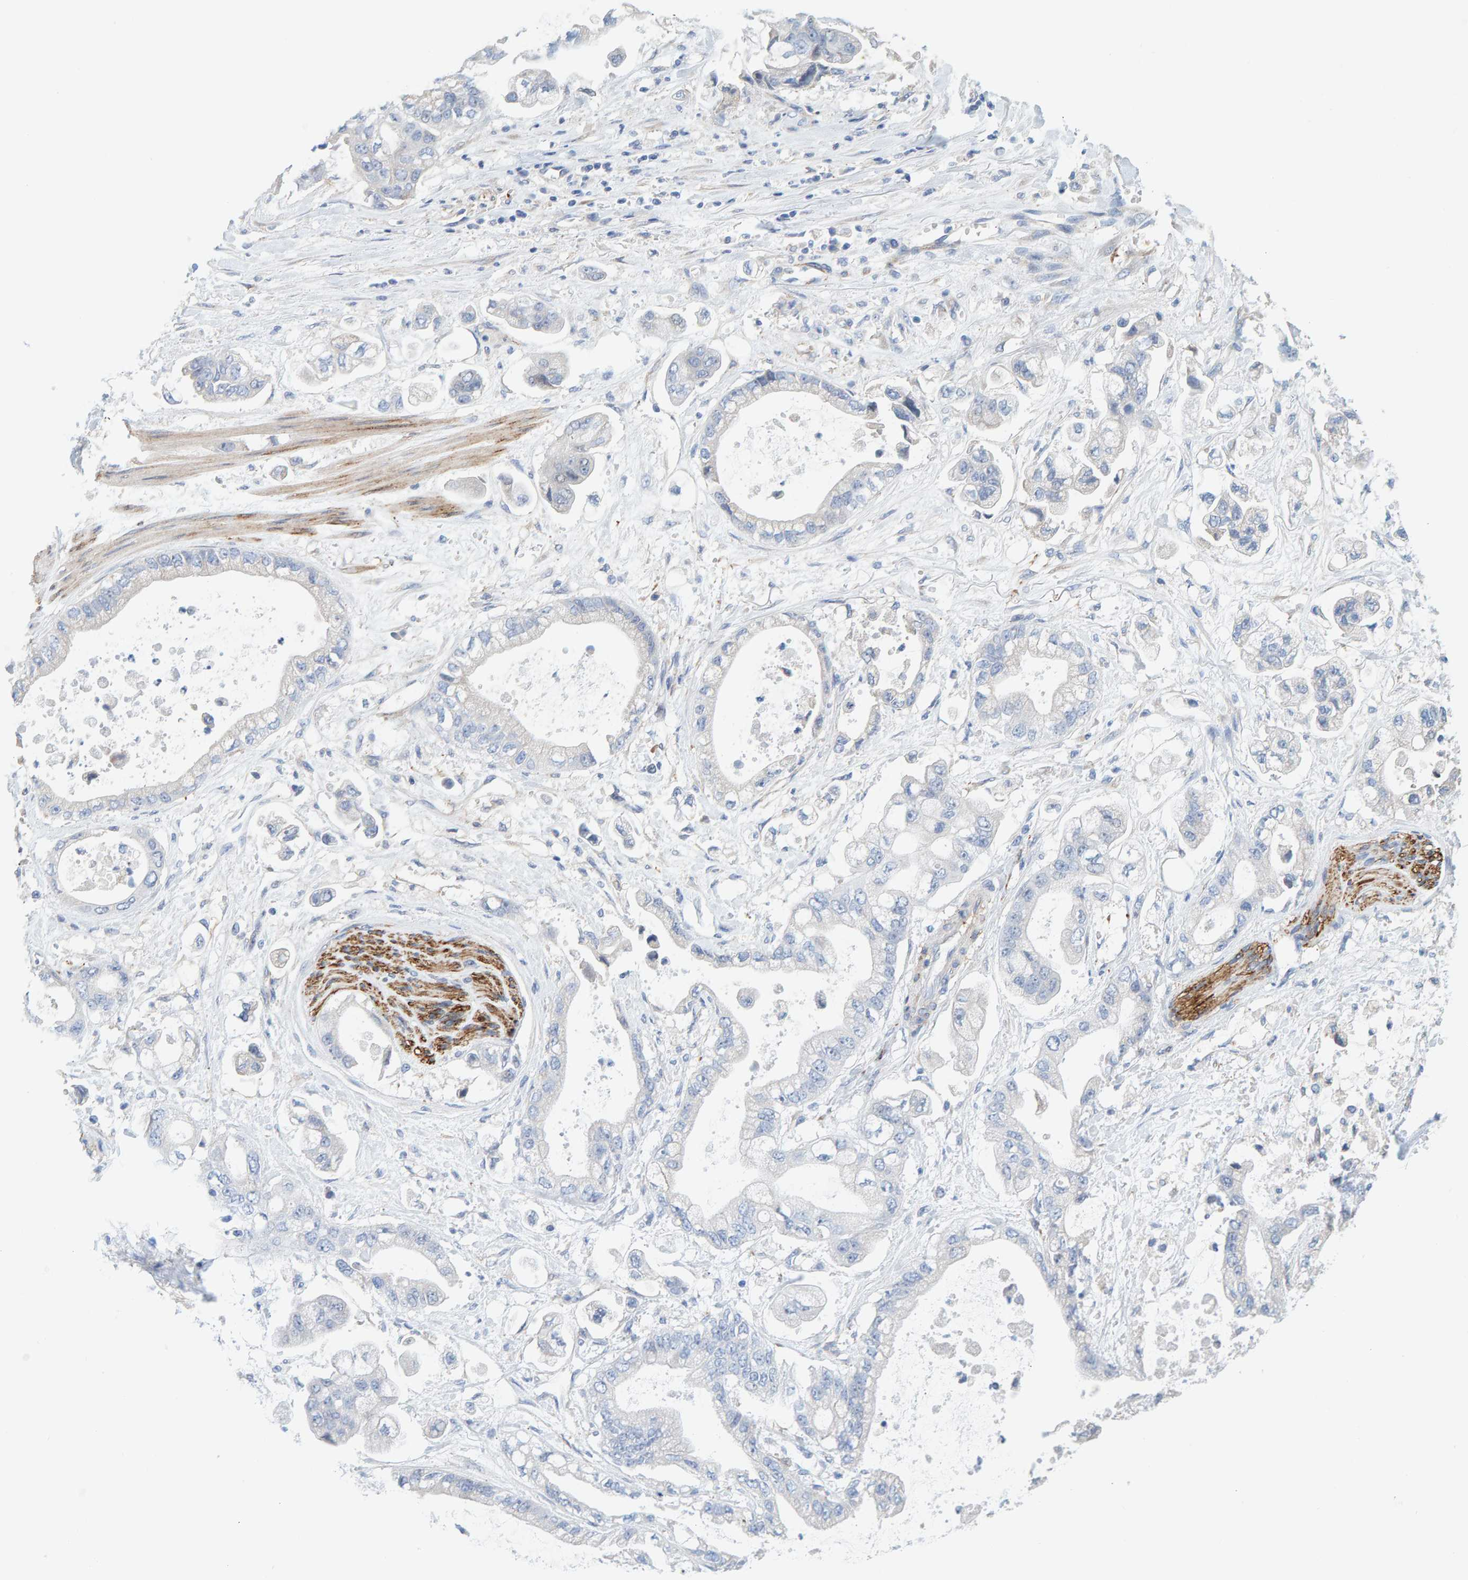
{"staining": {"intensity": "negative", "quantity": "none", "location": "none"}, "tissue": "stomach cancer", "cell_type": "Tumor cells", "image_type": "cancer", "snomed": [{"axis": "morphology", "description": "Normal tissue, NOS"}, {"axis": "morphology", "description": "Adenocarcinoma, NOS"}, {"axis": "topography", "description": "Stomach"}], "caption": "Stomach cancer stained for a protein using IHC exhibits no staining tumor cells.", "gene": "MAP1B", "patient": {"sex": "male", "age": 62}}